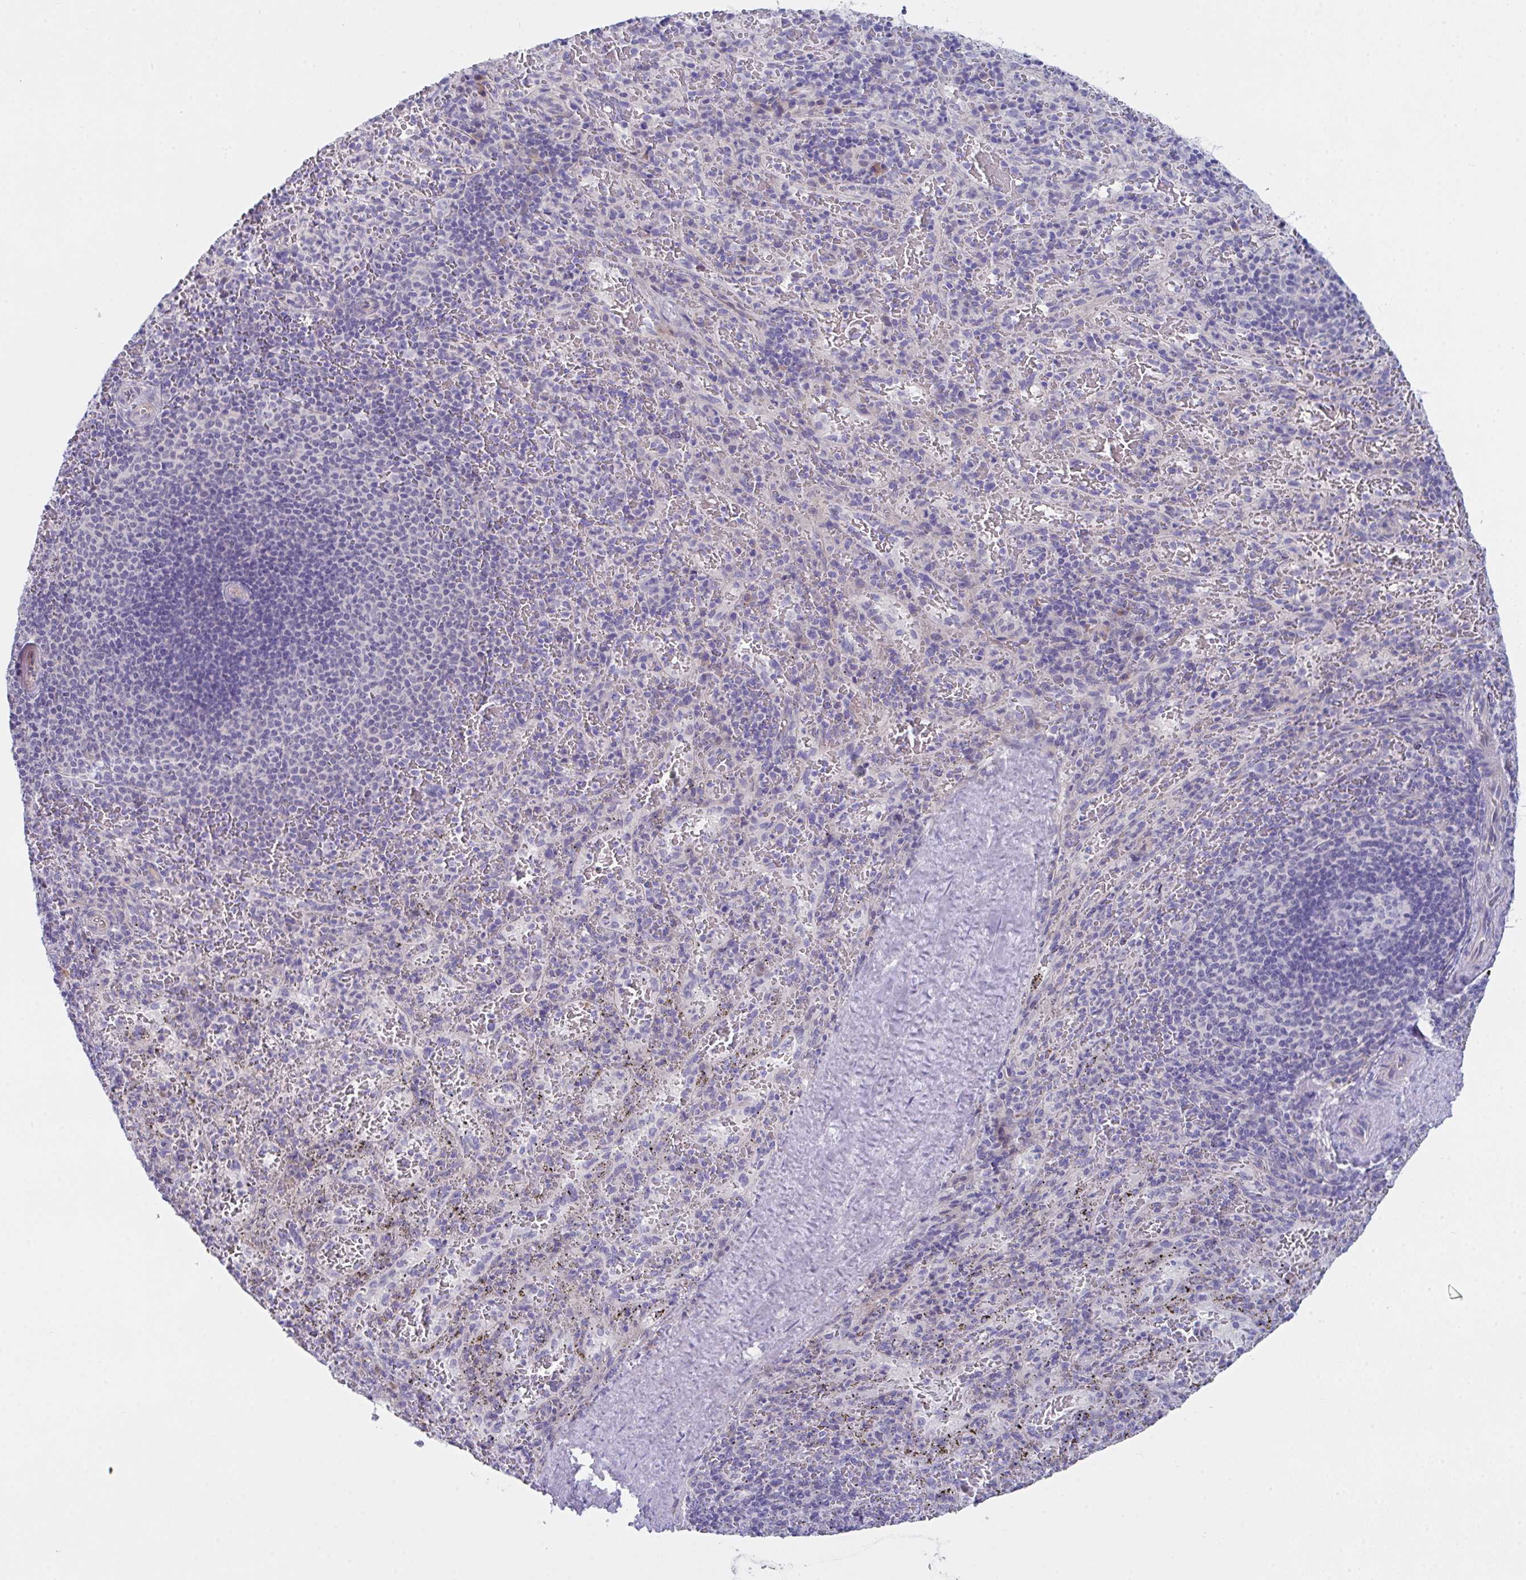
{"staining": {"intensity": "negative", "quantity": "none", "location": "none"}, "tissue": "spleen", "cell_type": "Cells in red pulp", "image_type": "normal", "snomed": [{"axis": "morphology", "description": "Normal tissue, NOS"}, {"axis": "topography", "description": "Spleen"}], "caption": "Image shows no protein positivity in cells in red pulp of unremarkable spleen.", "gene": "FBXO47", "patient": {"sex": "male", "age": 57}}